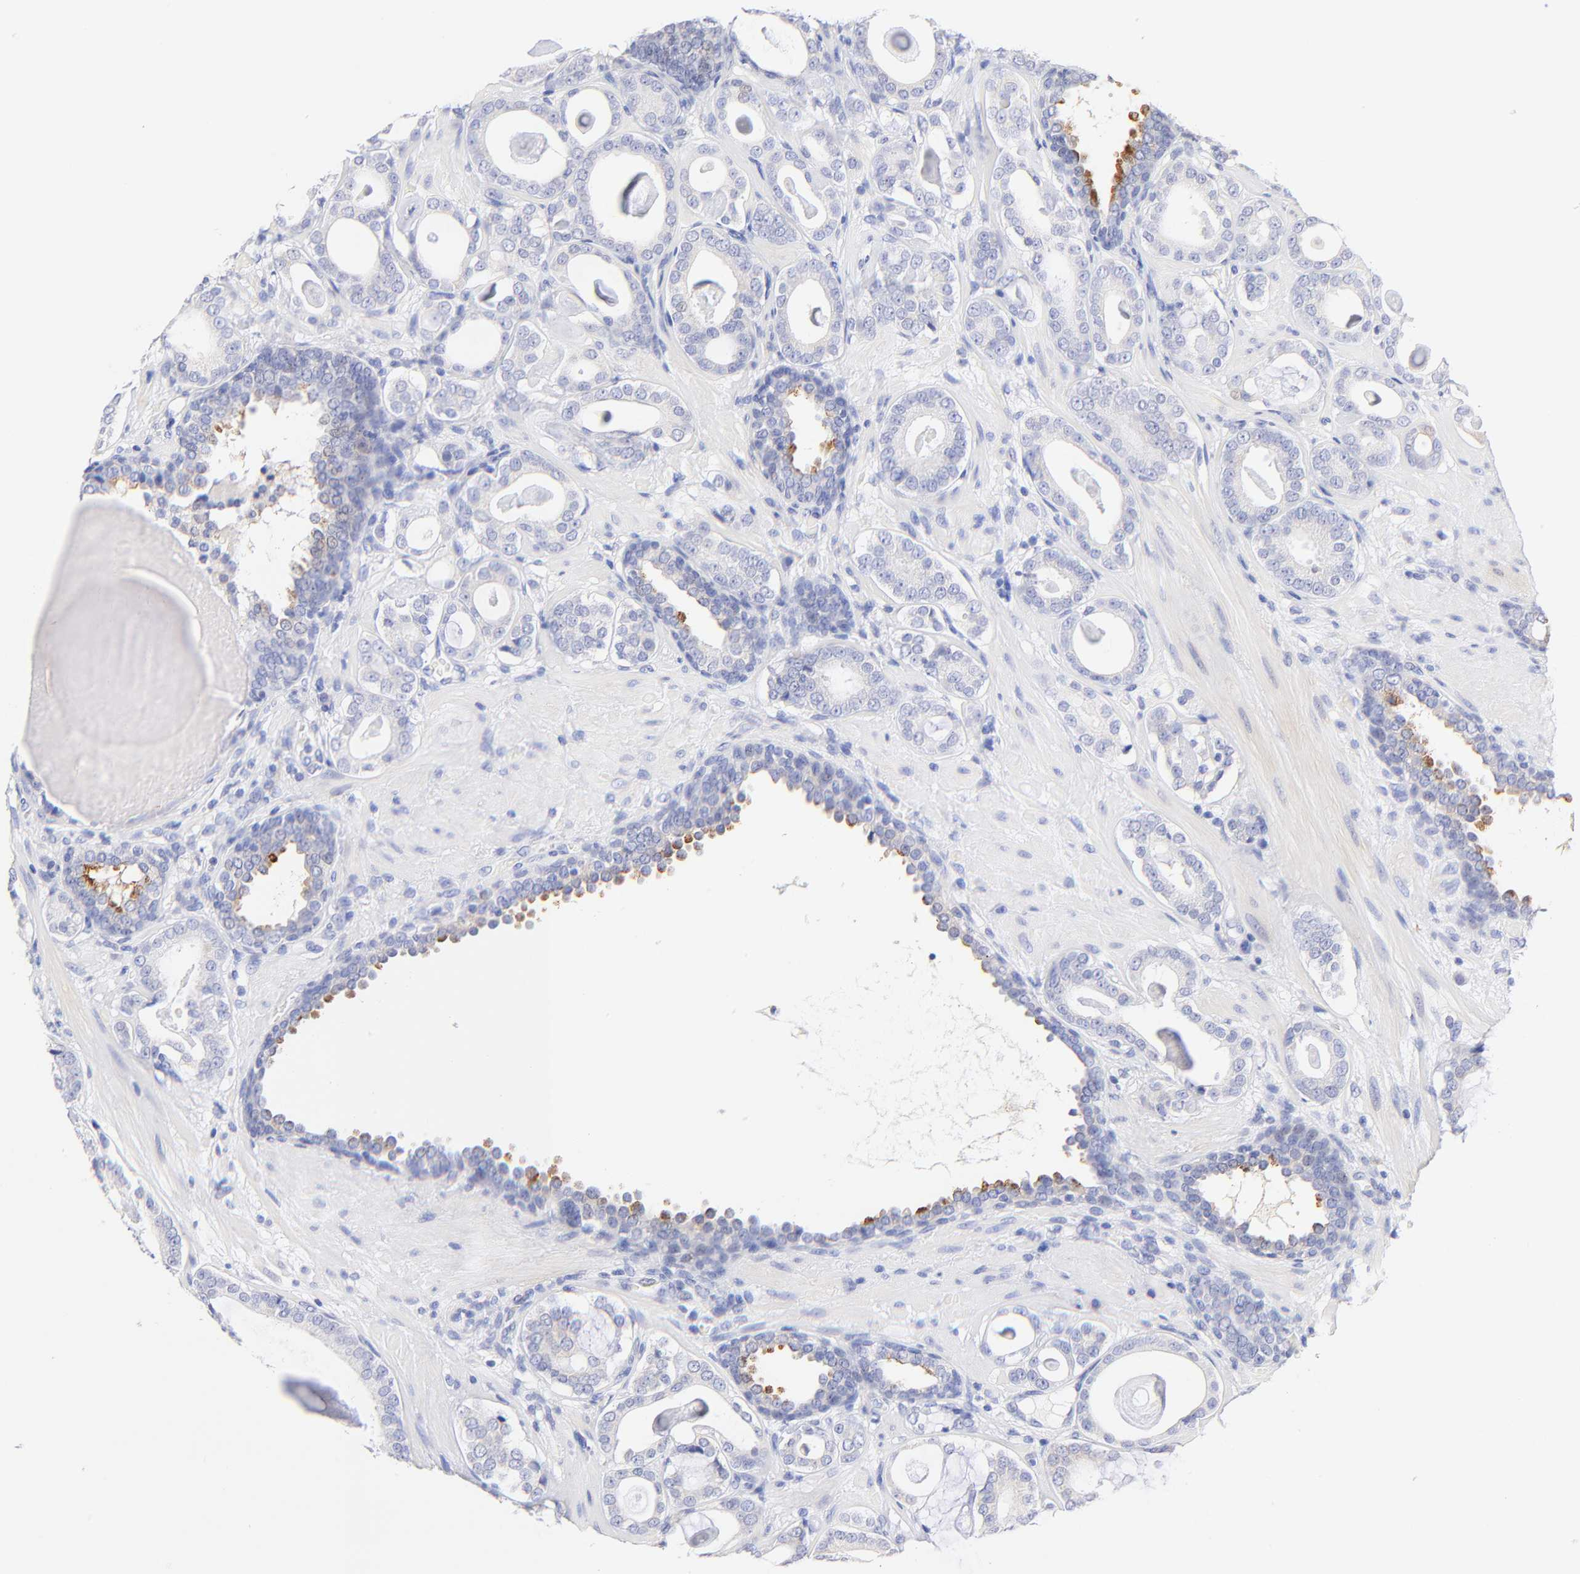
{"staining": {"intensity": "moderate", "quantity": "<25%", "location": "cytoplasmic/membranous"}, "tissue": "prostate cancer", "cell_type": "Tumor cells", "image_type": "cancer", "snomed": [{"axis": "morphology", "description": "Adenocarcinoma, Low grade"}, {"axis": "topography", "description": "Prostate"}], "caption": "Moderate cytoplasmic/membranous positivity is identified in about <25% of tumor cells in prostate cancer (adenocarcinoma (low-grade)).", "gene": "EBP", "patient": {"sex": "male", "age": 57}}